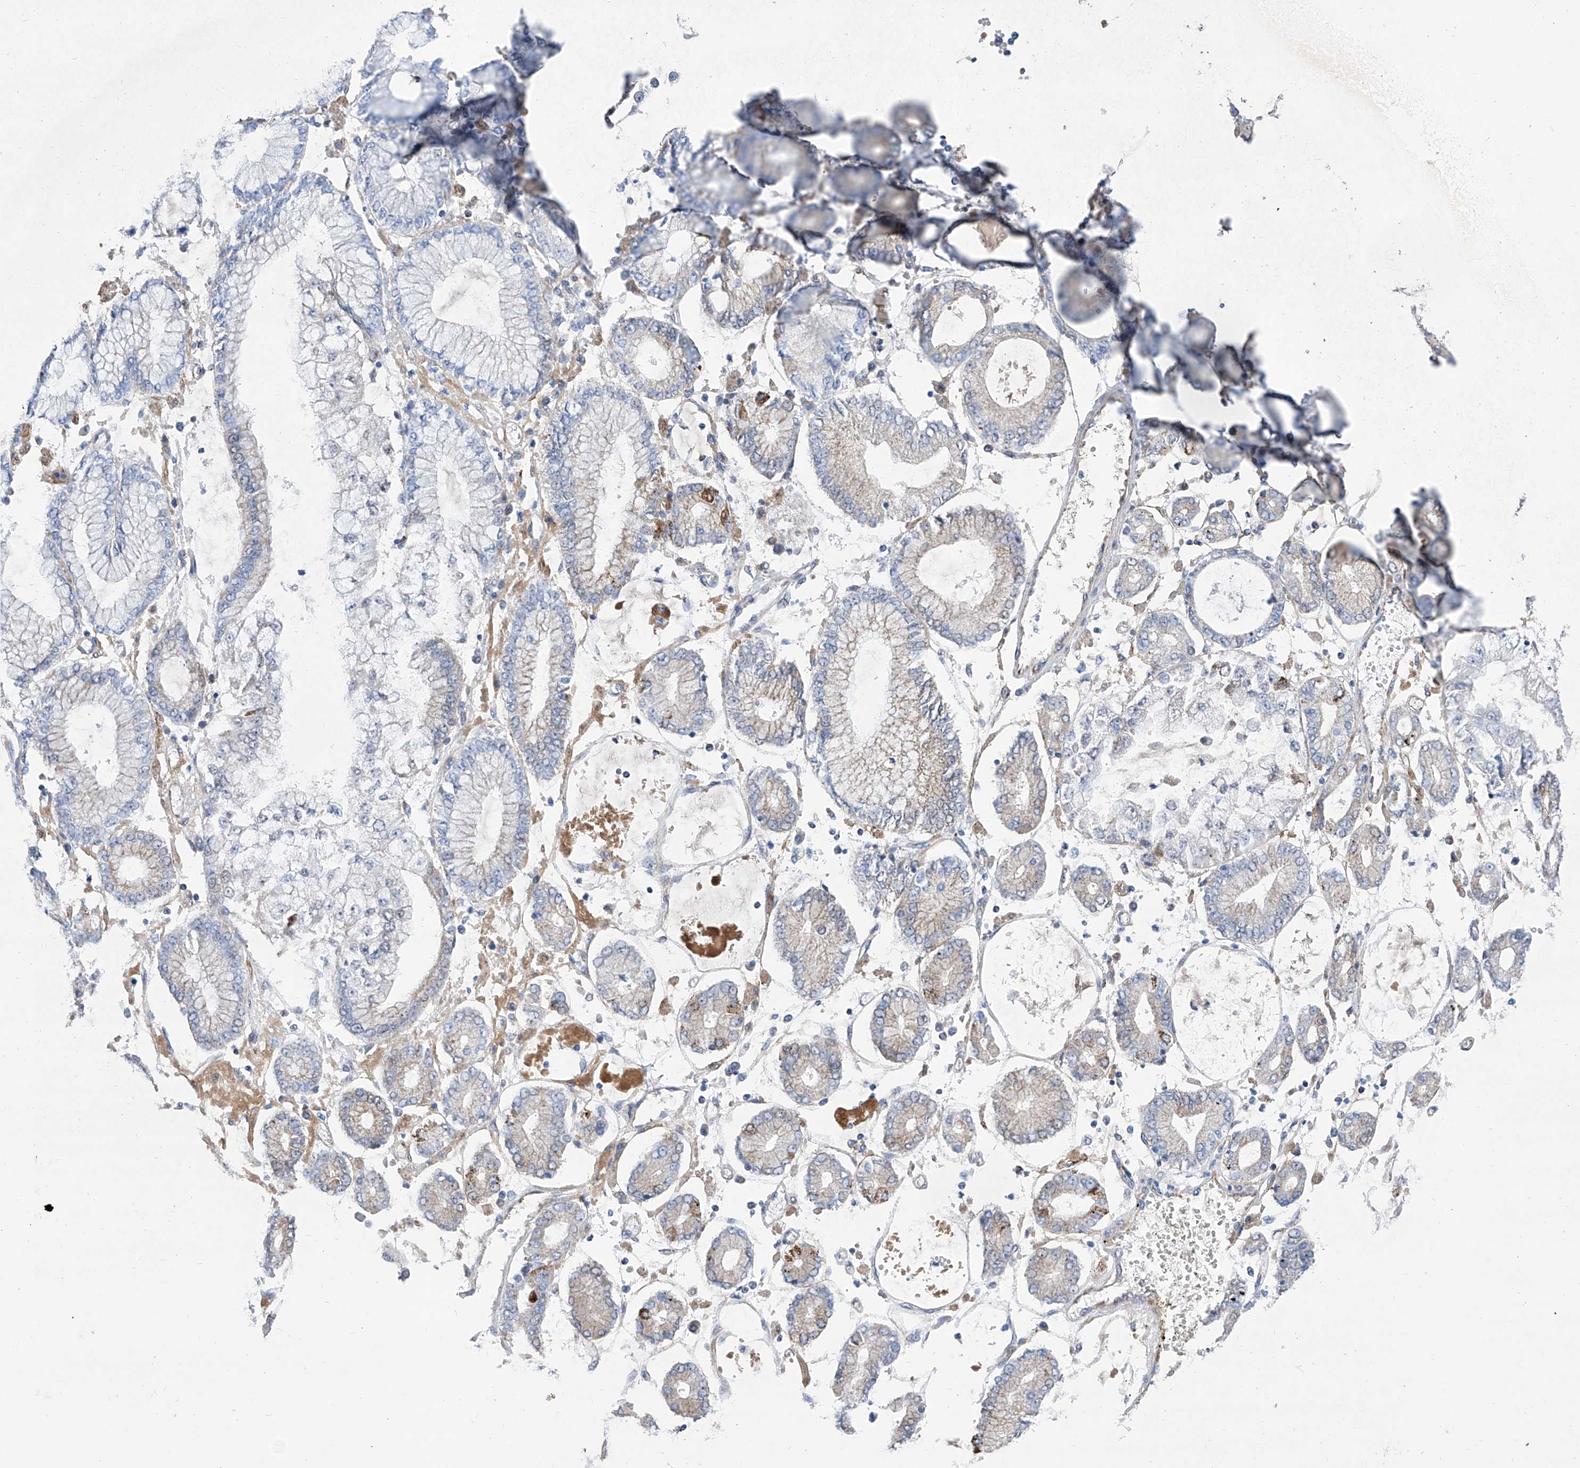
{"staining": {"intensity": "weak", "quantity": "<25%", "location": "cytoplasmic/membranous"}, "tissue": "stomach cancer", "cell_type": "Tumor cells", "image_type": "cancer", "snomed": [{"axis": "morphology", "description": "Adenocarcinoma, NOS"}, {"axis": "topography", "description": "Stomach"}], "caption": "A photomicrograph of stomach cancer stained for a protein reveals no brown staining in tumor cells.", "gene": "SRBD1", "patient": {"sex": "male", "age": 76}}